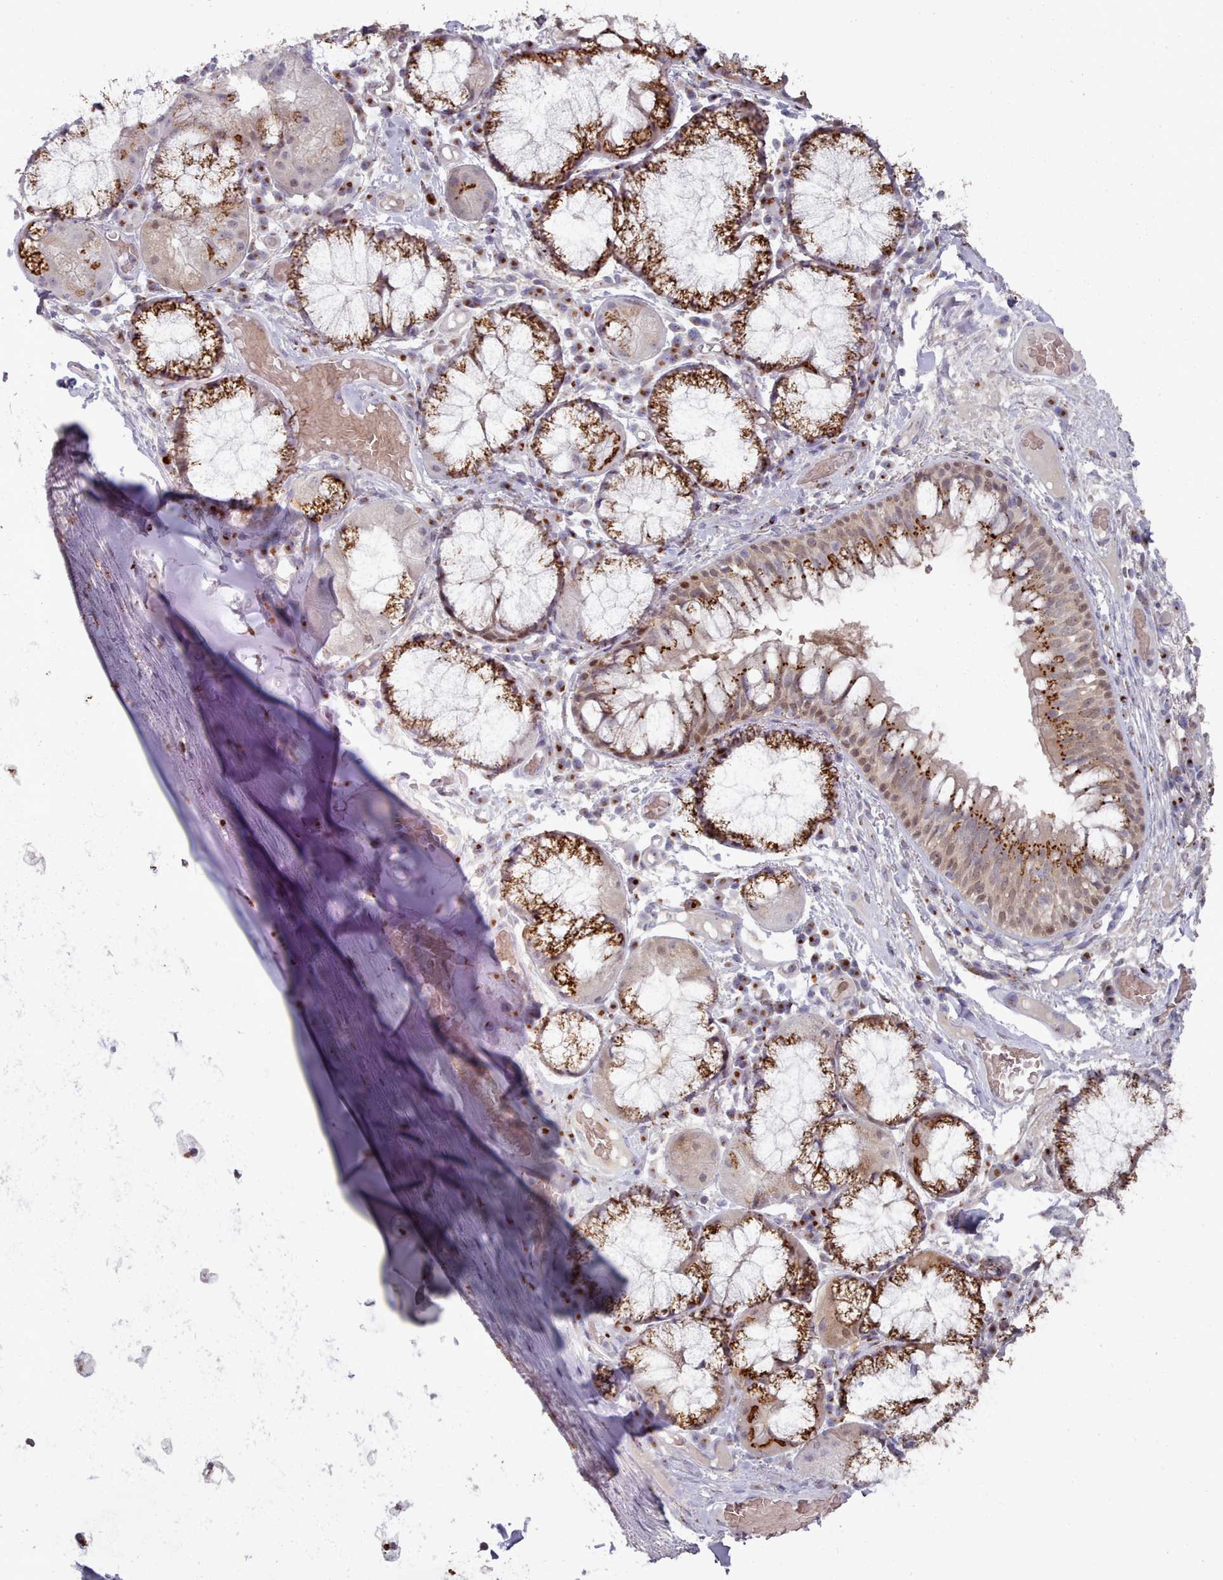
{"staining": {"intensity": "negative", "quantity": "none", "location": "none"}, "tissue": "soft tissue", "cell_type": "Chondrocytes", "image_type": "normal", "snomed": [{"axis": "morphology", "description": "Normal tissue, NOS"}, {"axis": "topography", "description": "Cartilage tissue"}, {"axis": "topography", "description": "Bronchus"}], "caption": "The image reveals no significant staining in chondrocytes of soft tissue. (DAB (3,3'-diaminobenzidine) immunohistochemistry (IHC) with hematoxylin counter stain).", "gene": "MAN1B1", "patient": {"sex": "male", "age": 56}}